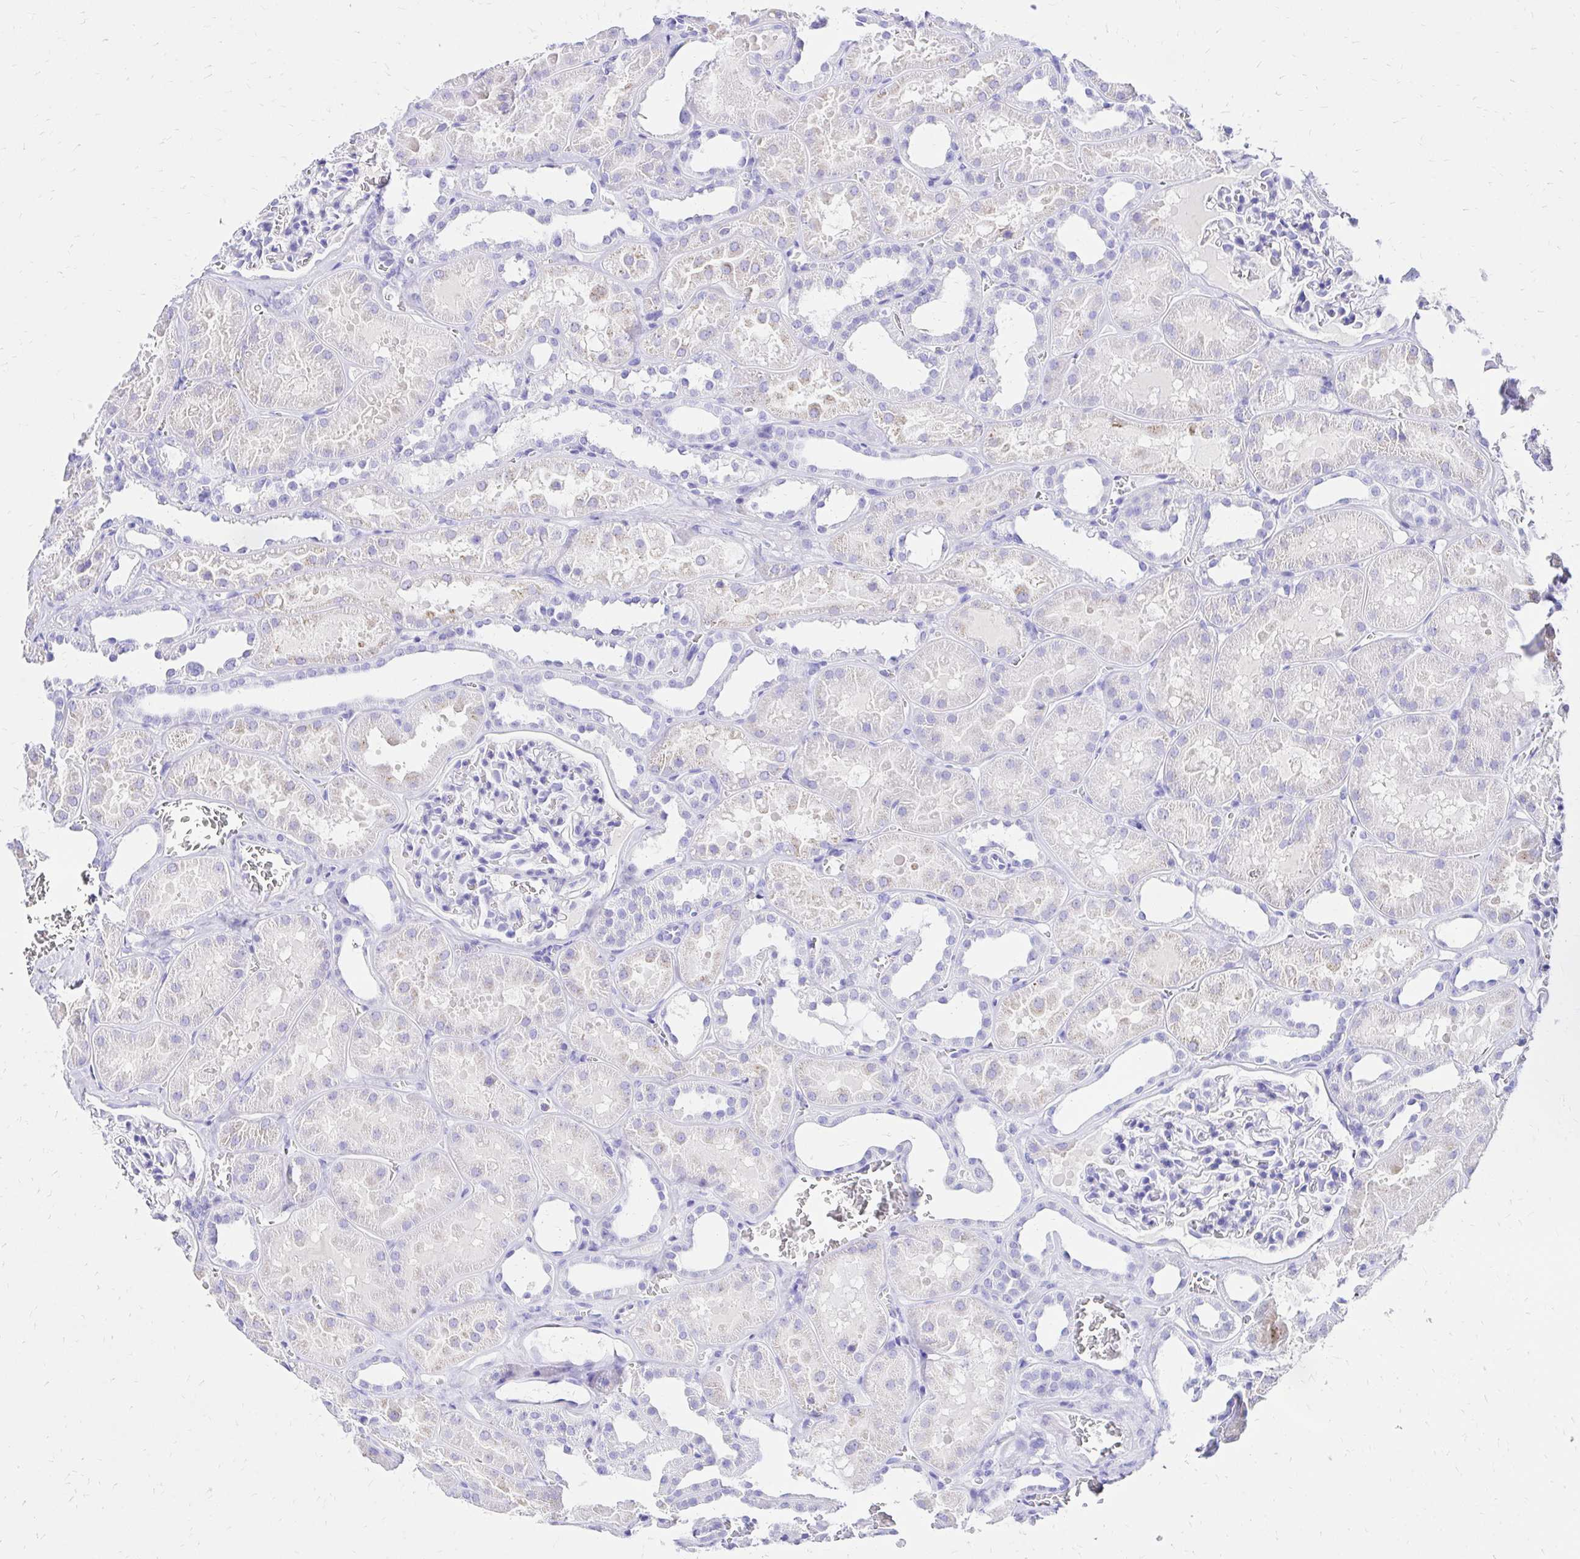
{"staining": {"intensity": "negative", "quantity": "none", "location": "none"}, "tissue": "kidney", "cell_type": "Cells in glomeruli", "image_type": "normal", "snomed": [{"axis": "morphology", "description": "Normal tissue, NOS"}, {"axis": "topography", "description": "Kidney"}], "caption": "Protein analysis of benign kidney shows no significant staining in cells in glomeruli.", "gene": "S100G", "patient": {"sex": "female", "age": 41}}